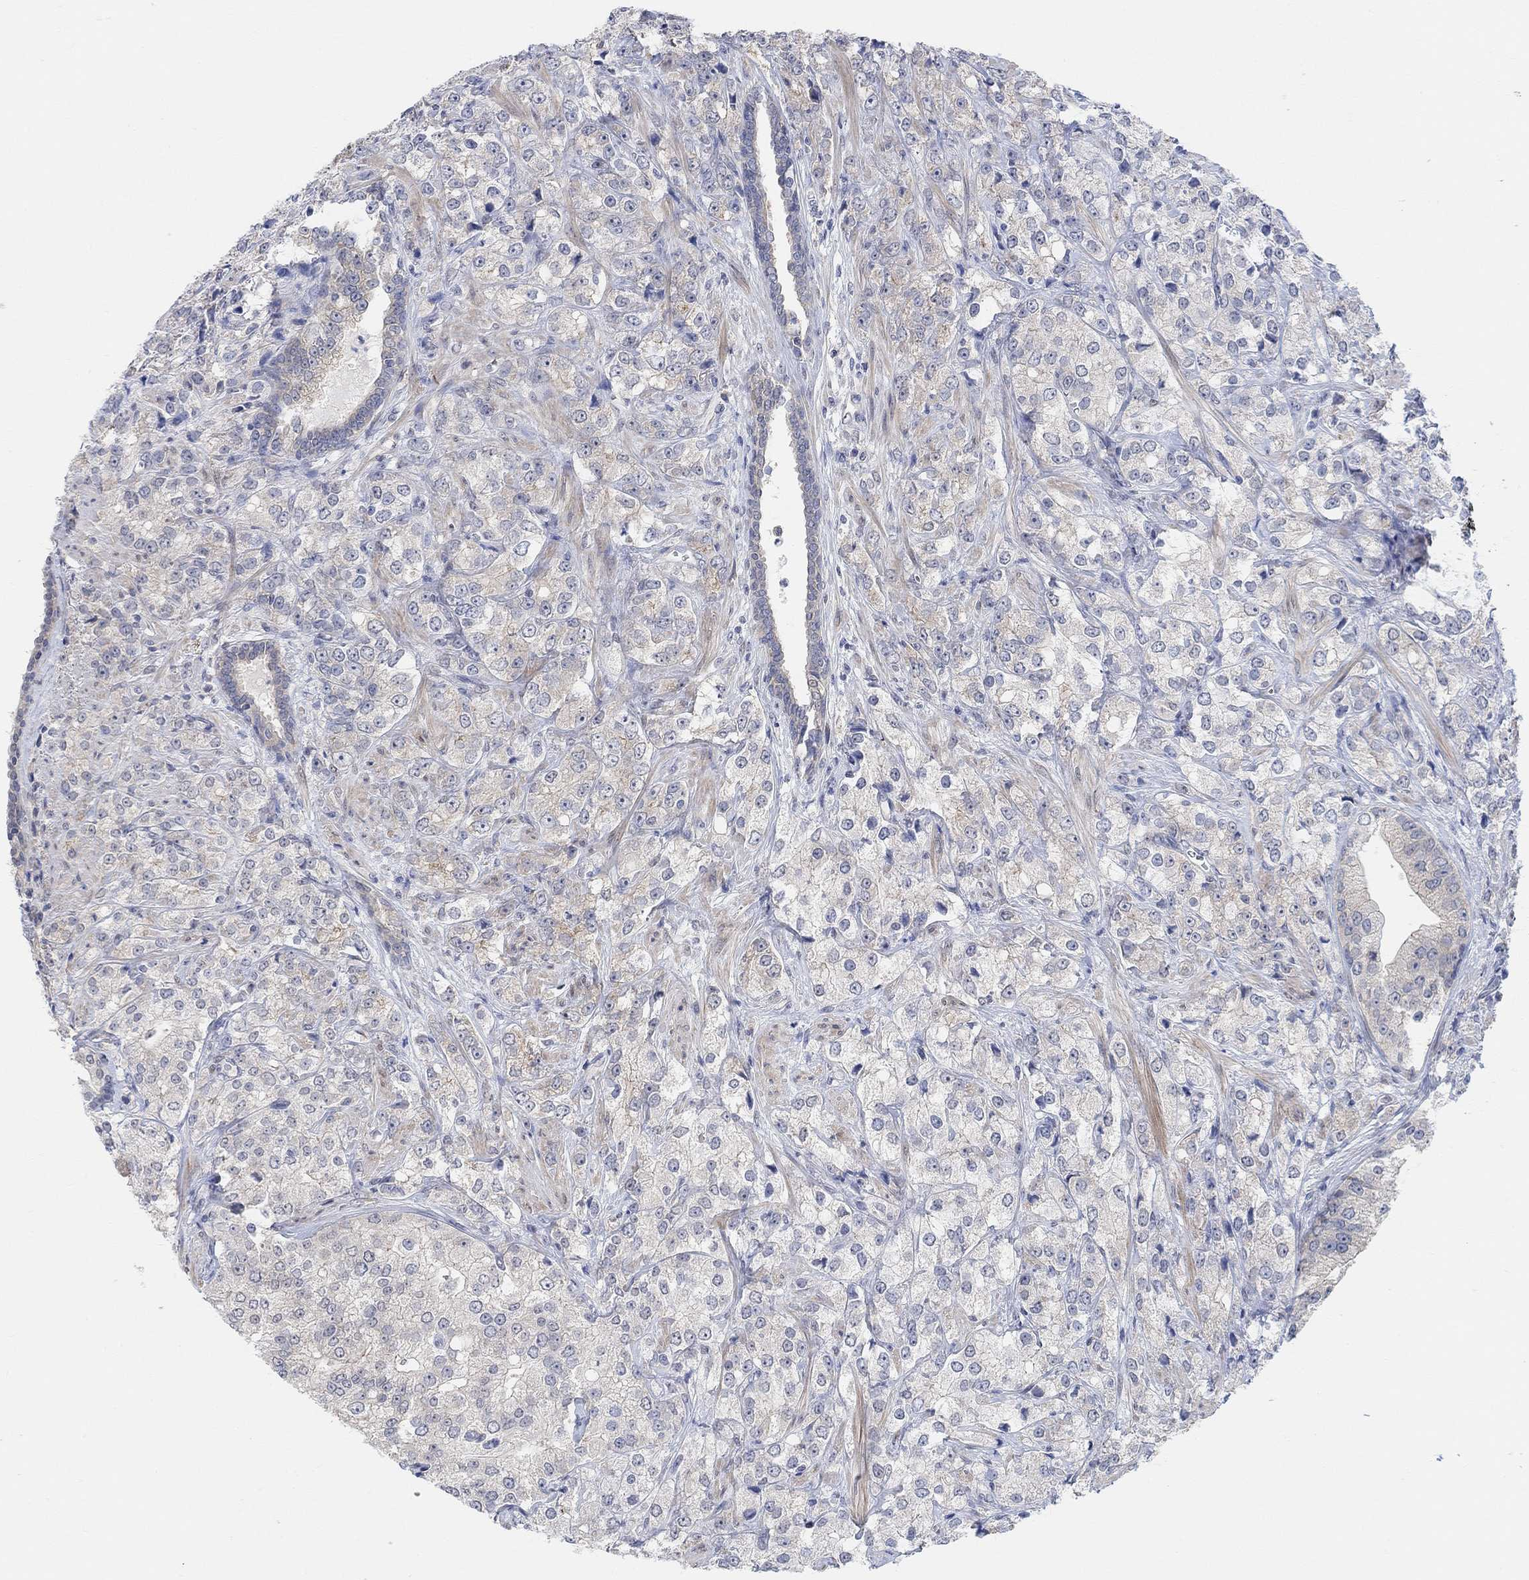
{"staining": {"intensity": "weak", "quantity": "<25%", "location": "cytoplasmic/membranous"}, "tissue": "prostate cancer", "cell_type": "Tumor cells", "image_type": "cancer", "snomed": [{"axis": "morphology", "description": "Adenocarcinoma, NOS"}, {"axis": "topography", "description": "Prostate and seminal vesicle, NOS"}, {"axis": "topography", "description": "Prostate"}], "caption": "Tumor cells show no significant protein positivity in adenocarcinoma (prostate).", "gene": "RIMS1", "patient": {"sex": "male", "age": 68}}